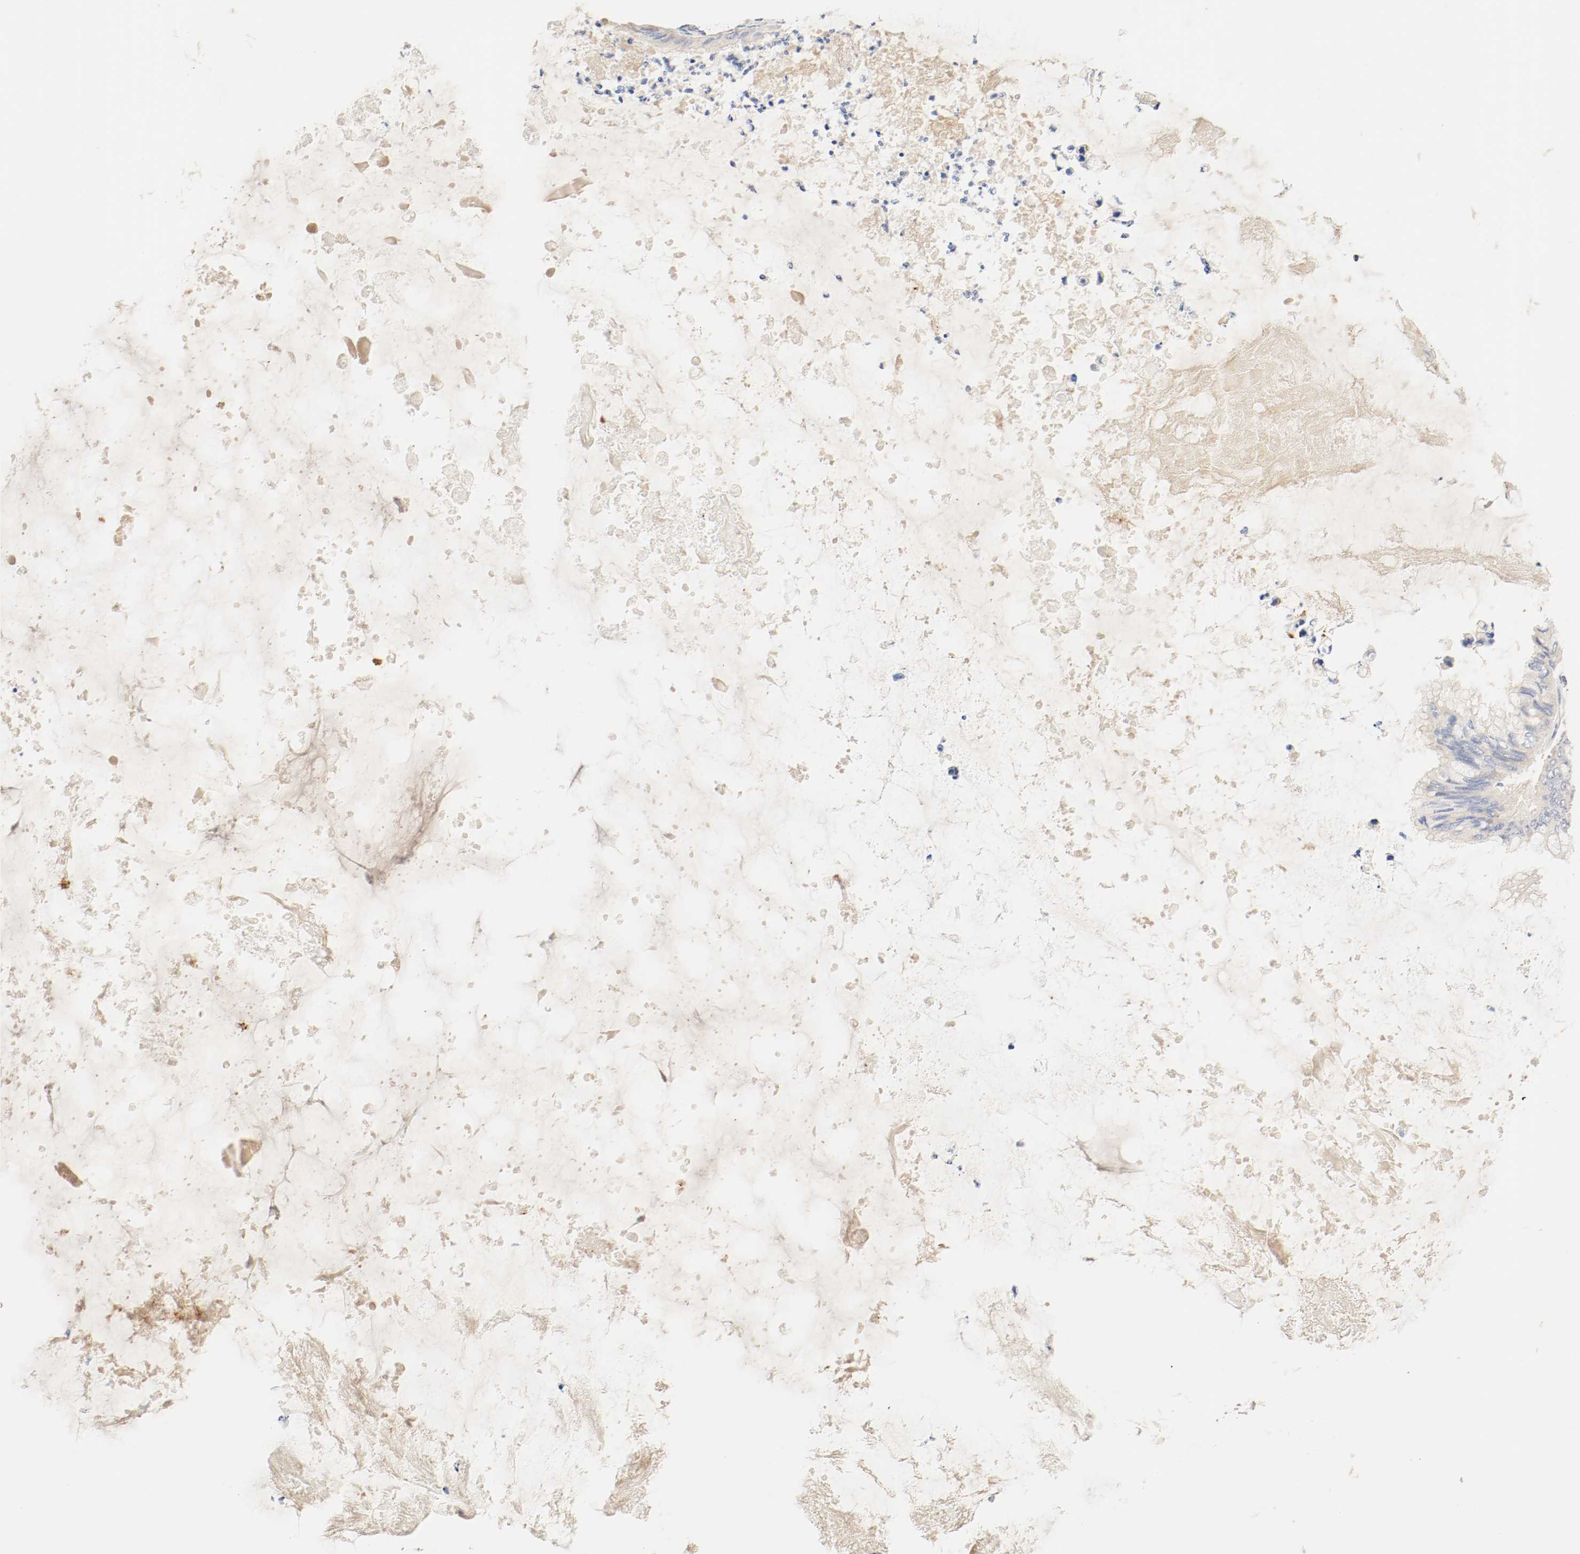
{"staining": {"intensity": "weak", "quantity": ">75%", "location": "cytoplasmic/membranous"}, "tissue": "ovarian cancer", "cell_type": "Tumor cells", "image_type": "cancer", "snomed": [{"axis": "morphology", "description": "Cystadenocarcinoma, mucinous, NOS"}, {"axis": "topography", "description": "Ovary"}], "caption": "DAB (3,3'-diaminobenzidine) immunohistochemical staining of human ovarian cancer (mucinous cystadenocarcinoma) demonstrates weak cytoplasmic/membranous protein positivity in approximately >75% of tumor cells.", "gene": "GIT1", "patient": {"sex": "female", "age": 80}}